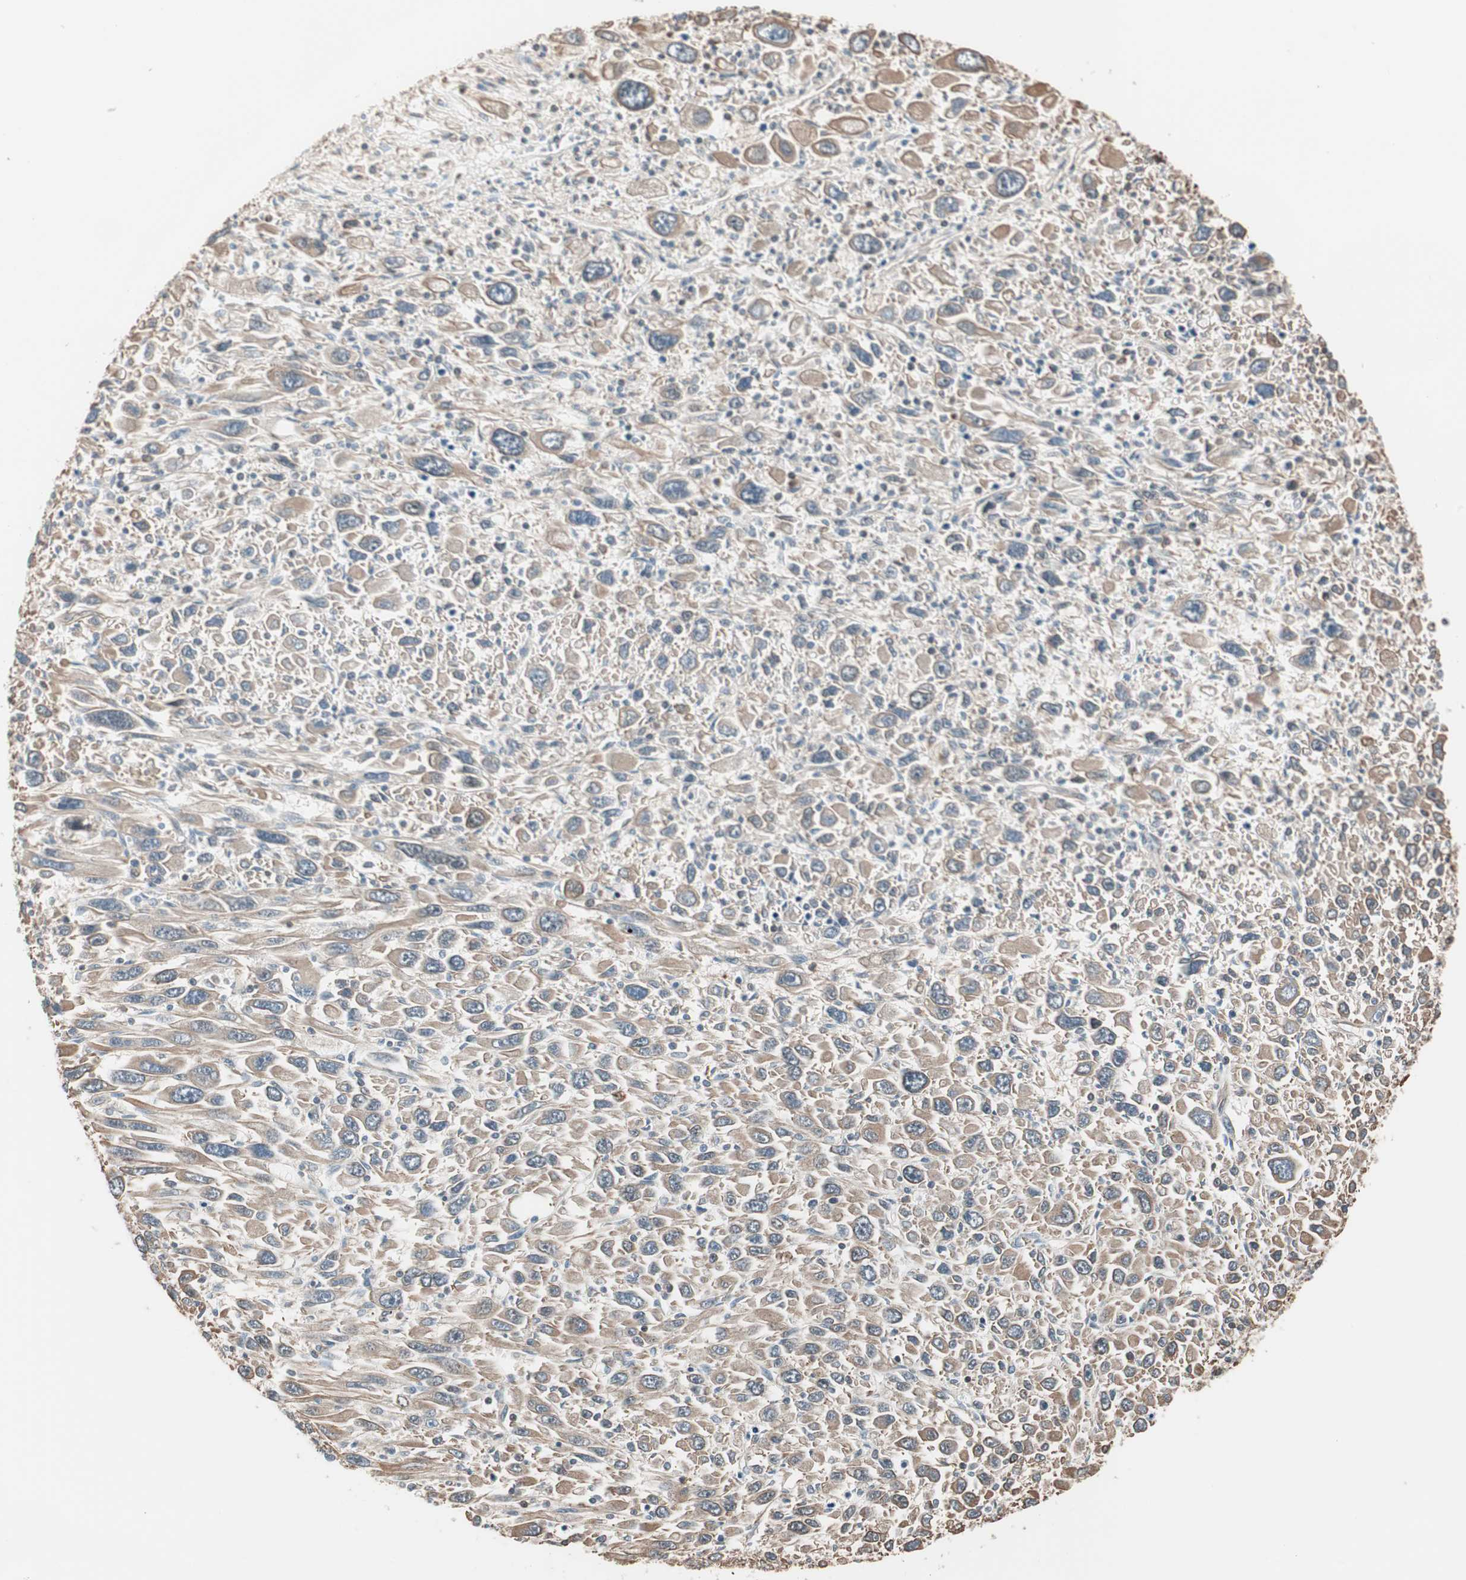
{"staining": {"intensity": "weak", "quantity": ">75%", "location": "cytoplasmic/membranous"}, "tissue": "melanoma", "cell_type": "Tumor cells", "image_type": "cancer", "snomed": [{"axis": "morphology", "description": "Malignant melanoma, Metastatic site"}, {"axis": "topography", "description": "Skin"}], "caption": "Melanoma stained with a protein marker displays weak staining in tumor cells.", "gene": "MAD2L2", "patient": {"sex": "female", "age": 56}}